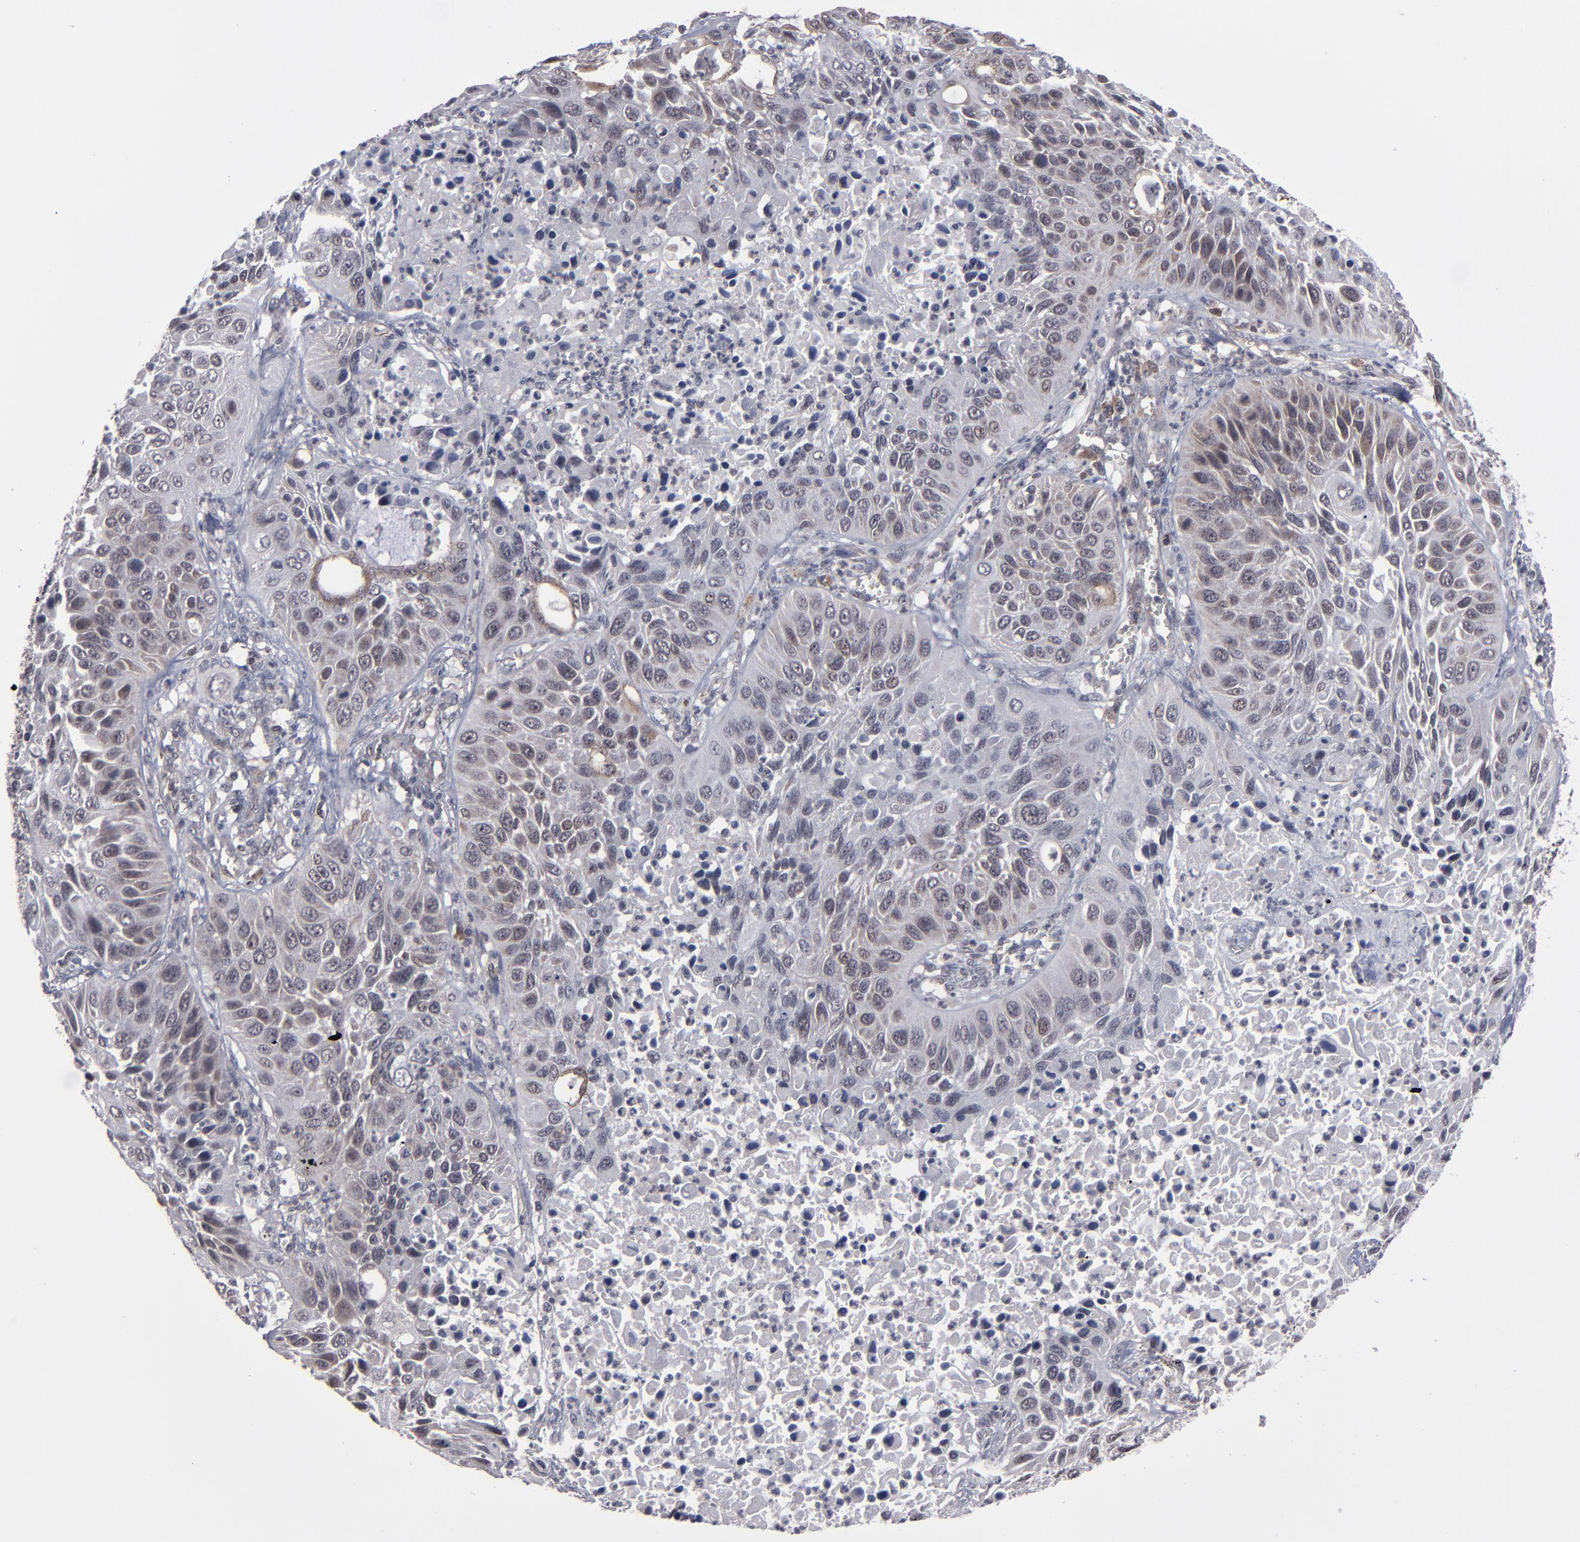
{"staining": {"intensity": "weak", "quantity": "25%-75%", "location": "cytoplasmic/membranous"}, "tissue": "lung cancer", "cell_type": "Tumor cells", "image_type": "cancer", "snomed": [{"axis": "morphology", "description": "Squamous cell carcinoma, NOS"}, {"axis": "topography", "description": "Lung"}], "caption": "Protein expression analysis of human squamous cell carcinoma (lung) reveals weak cytoplasmic/membranous staining in about 25%-75% of tumor cells.", "gene": "GLCCI1", "patient": {"sex": "female", "age": 76}}